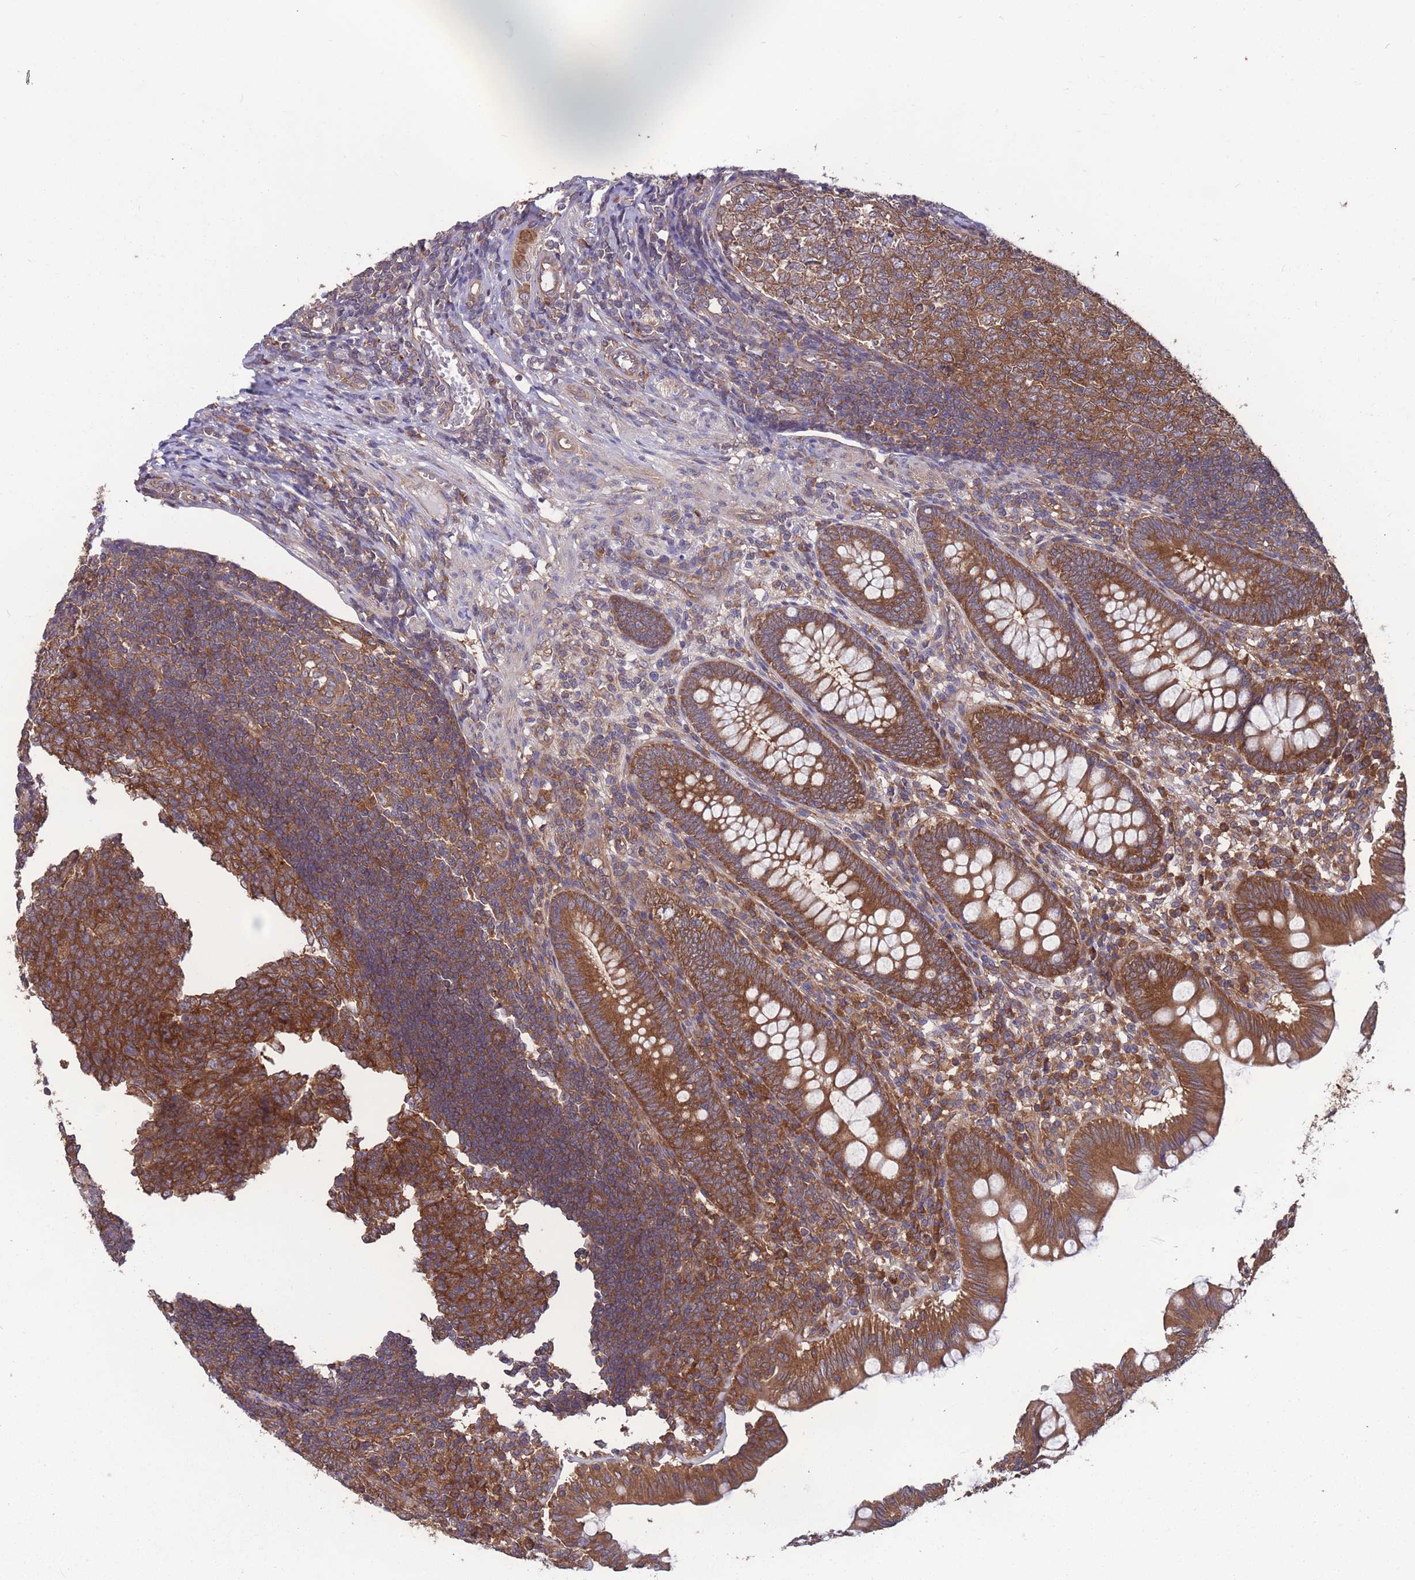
{"staining": {"intensity": "strong", "quantity": ">75%", "location": "cytoplasmic/membranous"}, "tissue": "appendix", "cell_type": "Glandular cells", "image_type": "normal", "snomed": [{"axis": "morphology", "description": "Normal tissue, NOS"}, {"axis": "topography", "description": "Appendix"}], "caption": "This image displays immunohistochemistry (IHC) staining of normal appendix, with high strong cytoplasmic/membranous positivity in approximately >75% of glandular cells.", "gene": "ZPR1", "patient": {"sex": "male", "age": 14}}